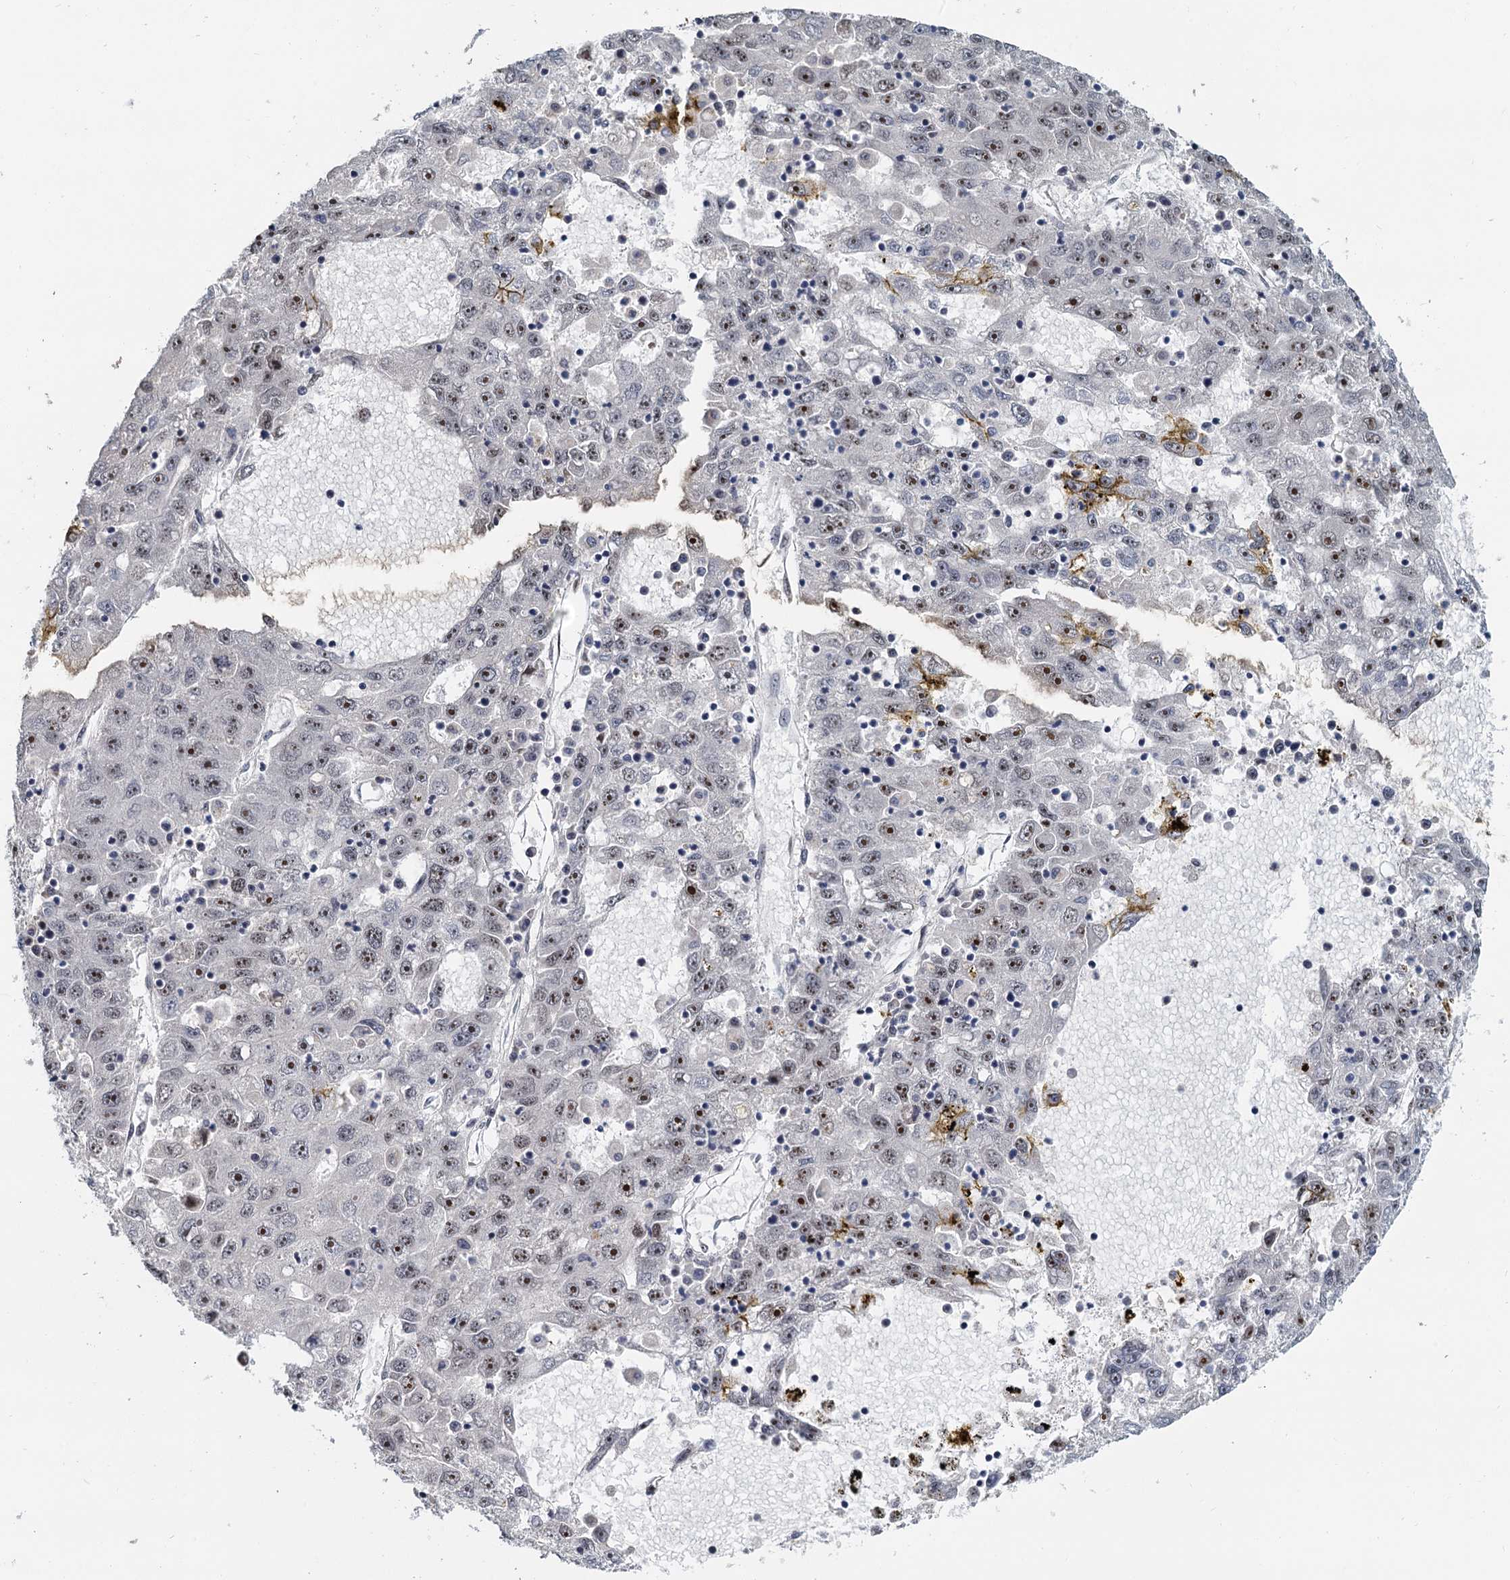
{"staining": {"intensity": "moderate", "quantity": "<25%", "location": "nuclear"}, "tissue": "liver cancer", "cell_type": "Tumor cells", "image_type": "cancer", "snomed": [{"axis": "morphology", "description": "Carcinoma, Hepatocellular, NOS"}, {"axis": "topography", "description": "Liver"}], "caption": "A brown stain highlights moderate nuclear positivity of a protein in human liver cancer tumor cells.", "gene": "RPRD1A", "patient": {"sex": "male", "age": 49}}